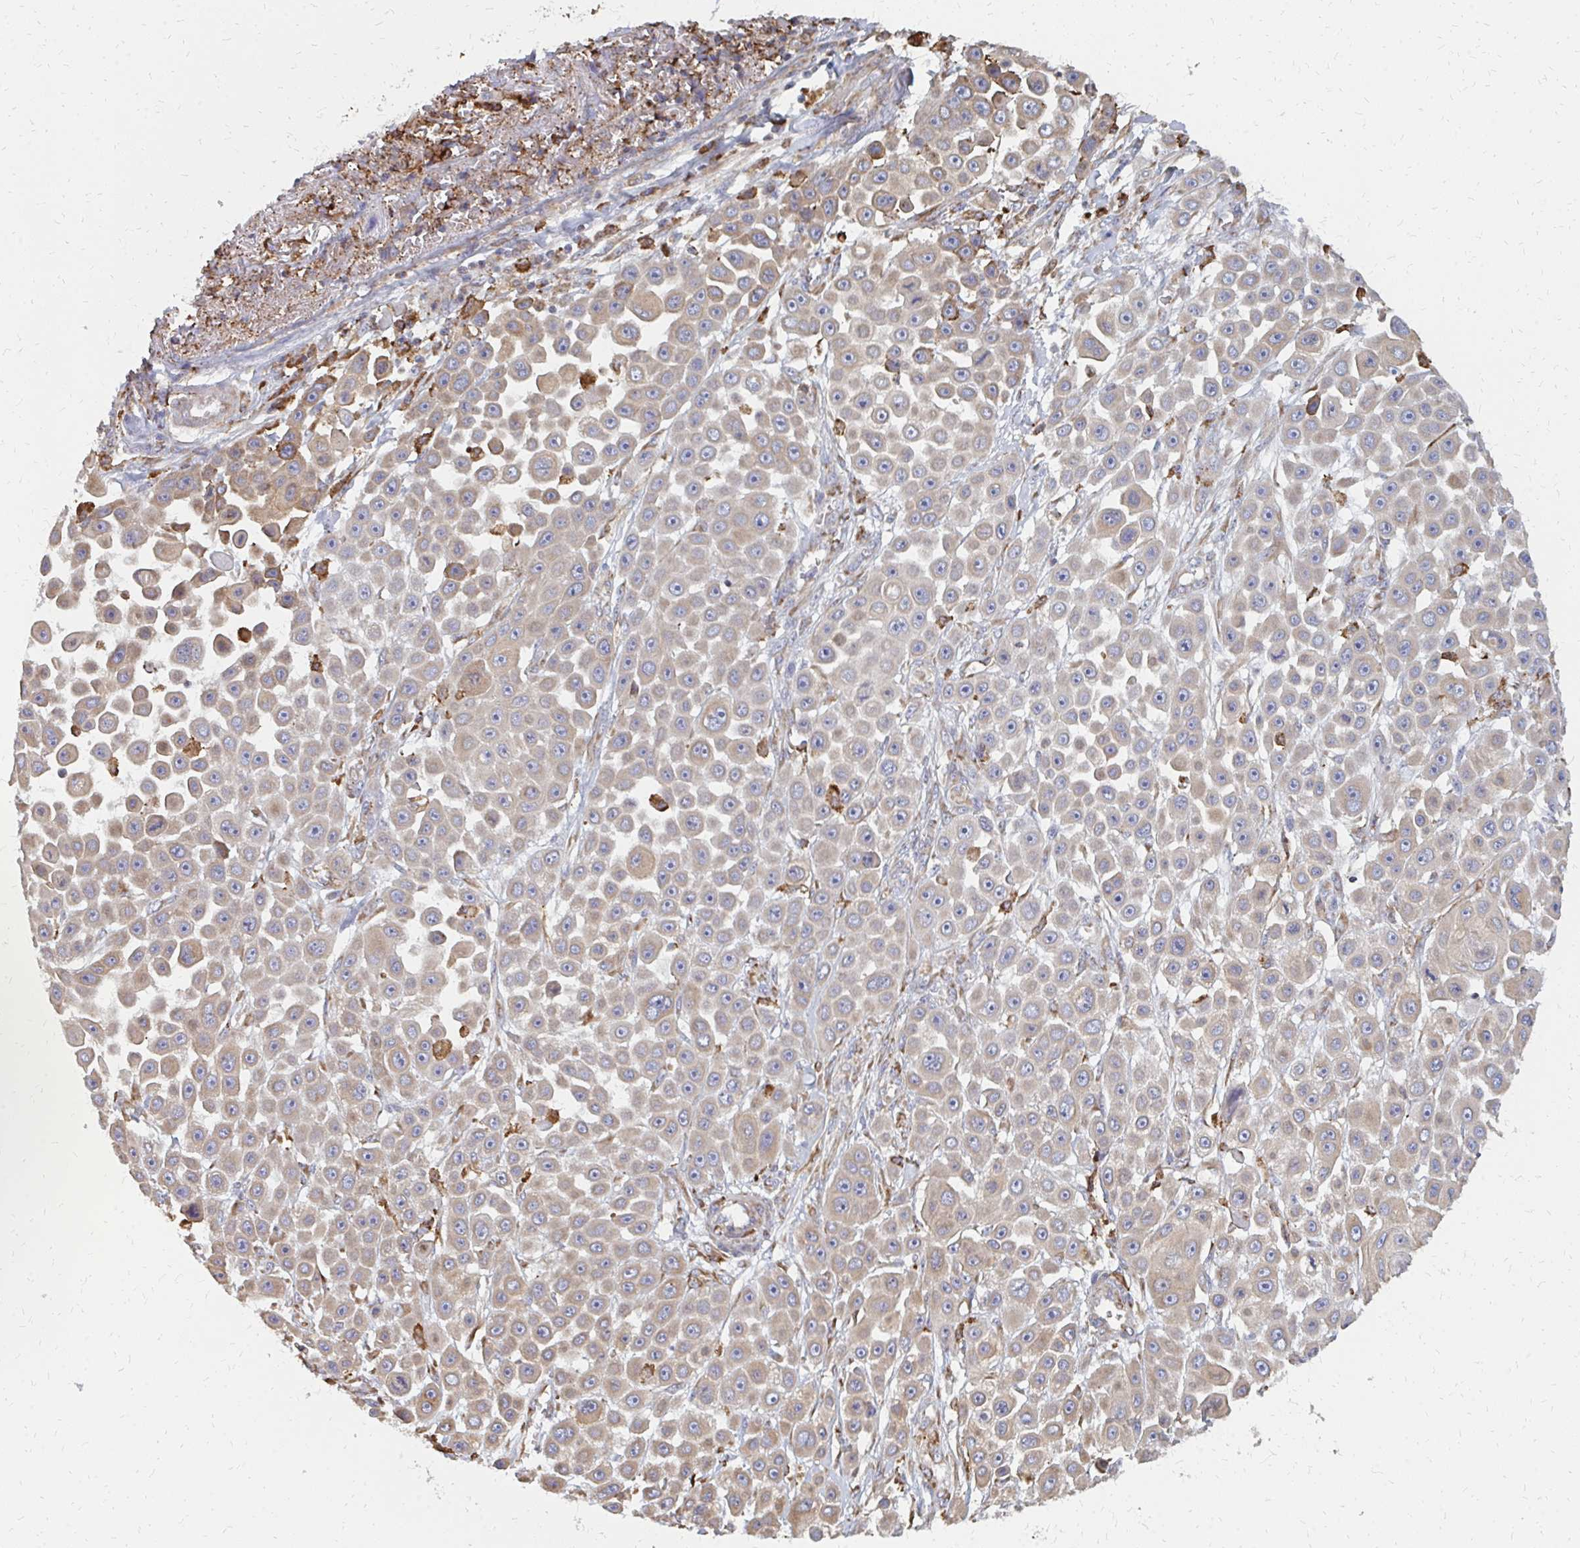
{"staining": {"intensity": "weak", "quantity": "25%-75%", "location": "cytoplasmic/membranous"}, "tissue": "skin cancer", "cell_type": "Tumor cells", "image_type": "cancer", "snomed": [{"axis": "morphology", "description": "Squamous cell carcinoma, NOS"}, {"axis": "topography", "description": "Skin"}], "caption": "Brown immunohistochemical staining in human squamous cell carcinoma (skin) demonstrates weak cytoplasmic/membranous positivity in about 25%-75% of tumor cells.", "gene": "PPP1R13L", "patient": {"sex": "male", "age": 67}}